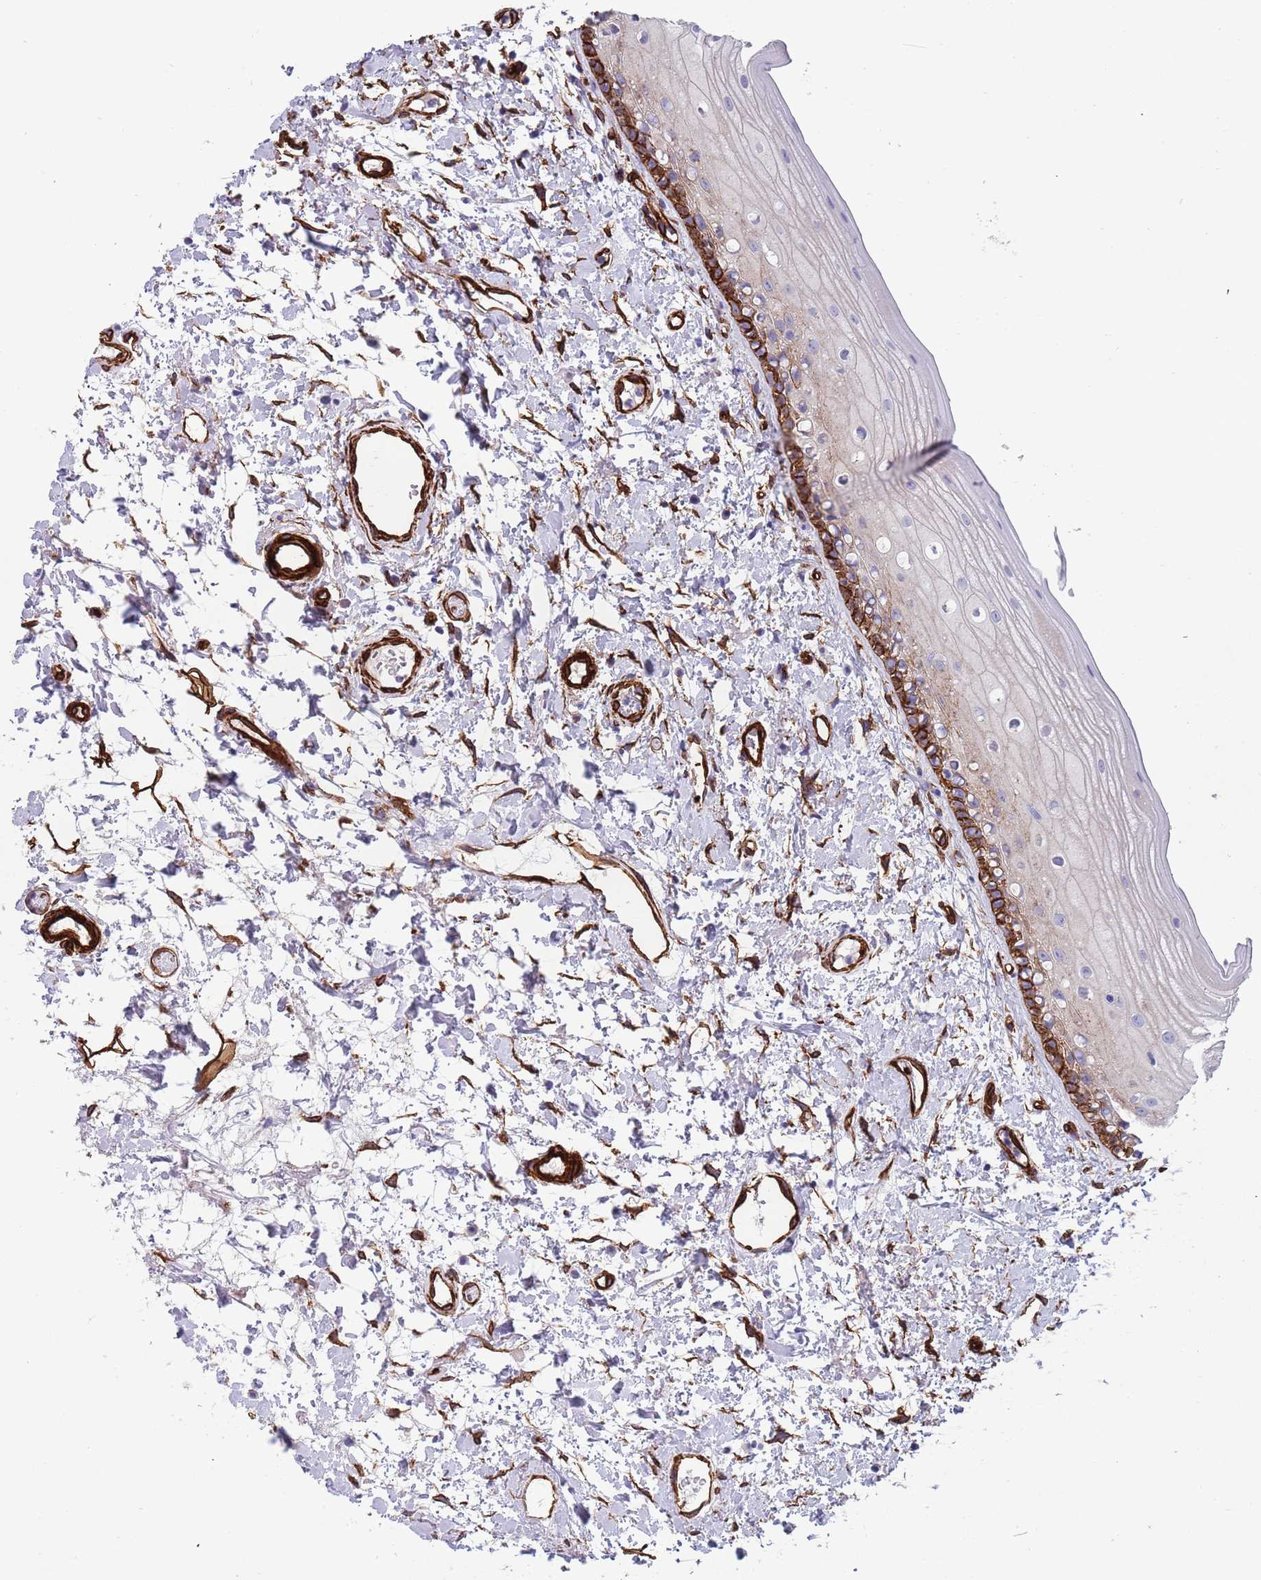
{"staining": {"intensity": "strong", "quantity": "<25%", "location": "cytoplasmic/membranous"}, "tissue": "oral mucosa", "cell_type": "Squamous epithelial cells", "image_type": "normal", "snomed": [{"axis": "morphology", "description": "Normal tissue, NOS"}, {"axis": "topography", "description": "Oral tissue"}], "caption": "A medium amount of strong cytoplasmic/membranous expression is present in approximately <25% of squamous epithelial cells in unremarkable oral mucosa.", "gene": "CAV2", "patient": {"sex": "female", "age": 76}}